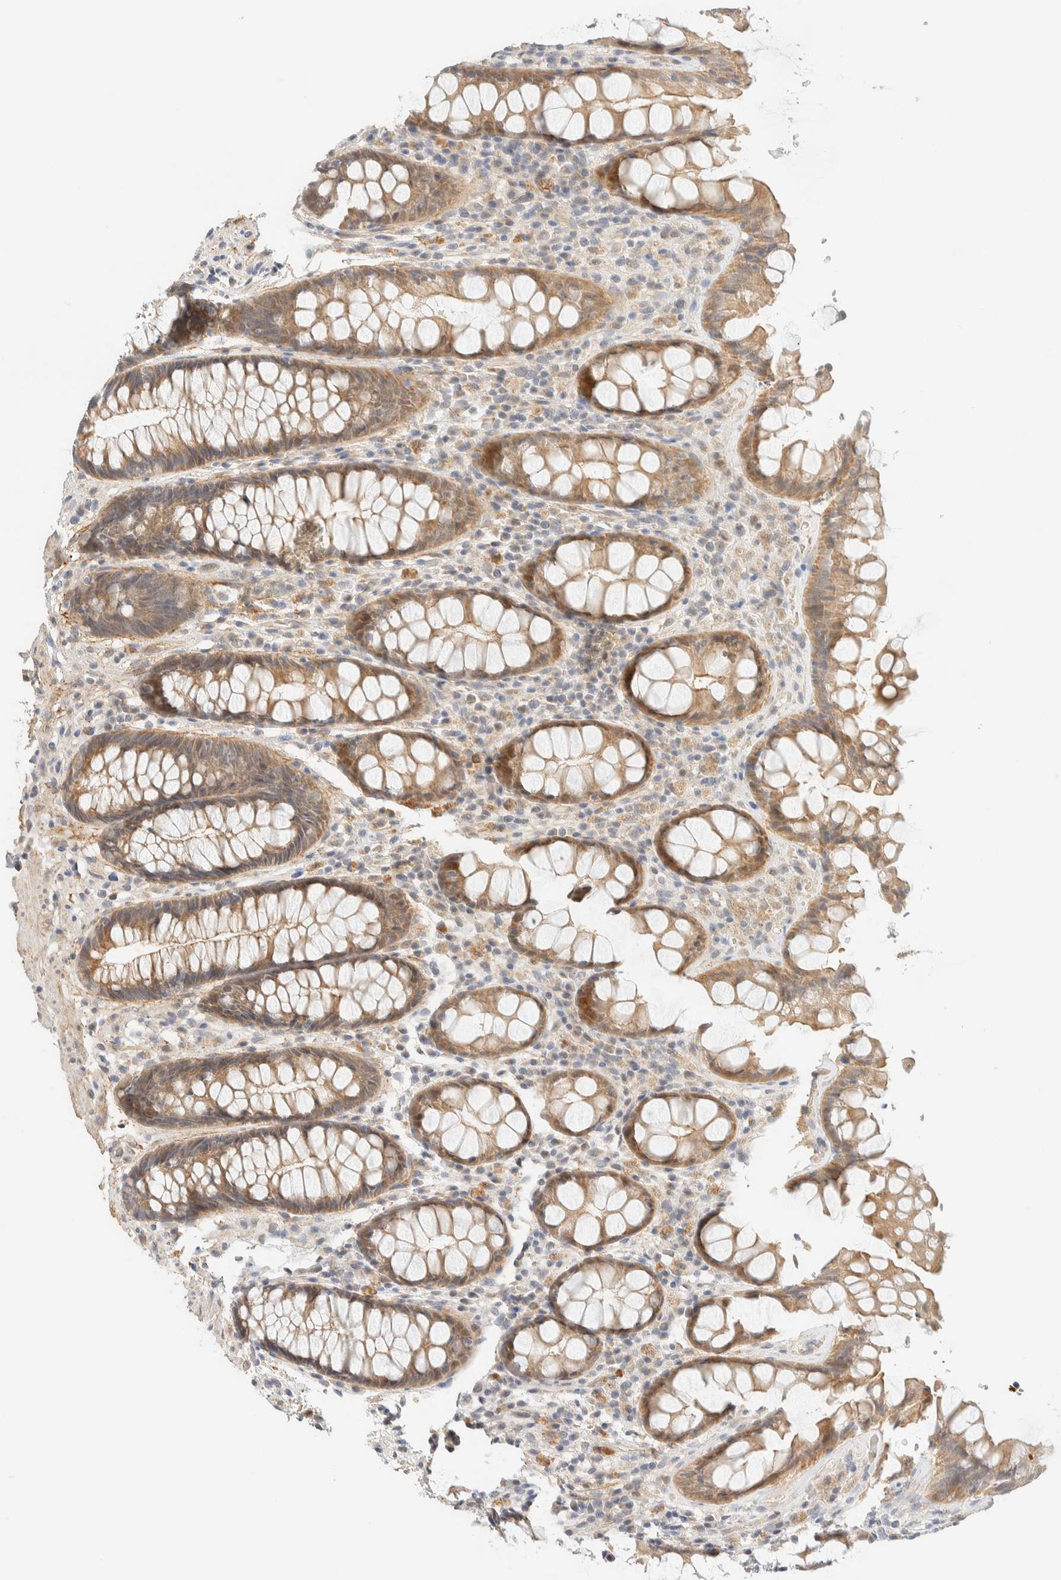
{"staining": {"intensity": "moderate", "quantity": ">75%", "location": "cytoplasmic/membranous"}, "tissue": "rectum", "cell_type": "Glandular cells", "image_type": "normal", "snomed": [{"axis": "morphology", "description": "Normal tissue, NOS"}, {"axis": "topography", "description": "Rectum"}], "caption": "A photomicrograph showing moderate cytoplasmic/membranous staining in about >75% of glandular cells in benign rectum, as visualized by brown immunohistochemical staining.", "gene": "TNK1", "patient": {"sex": "male", "age": 64}}